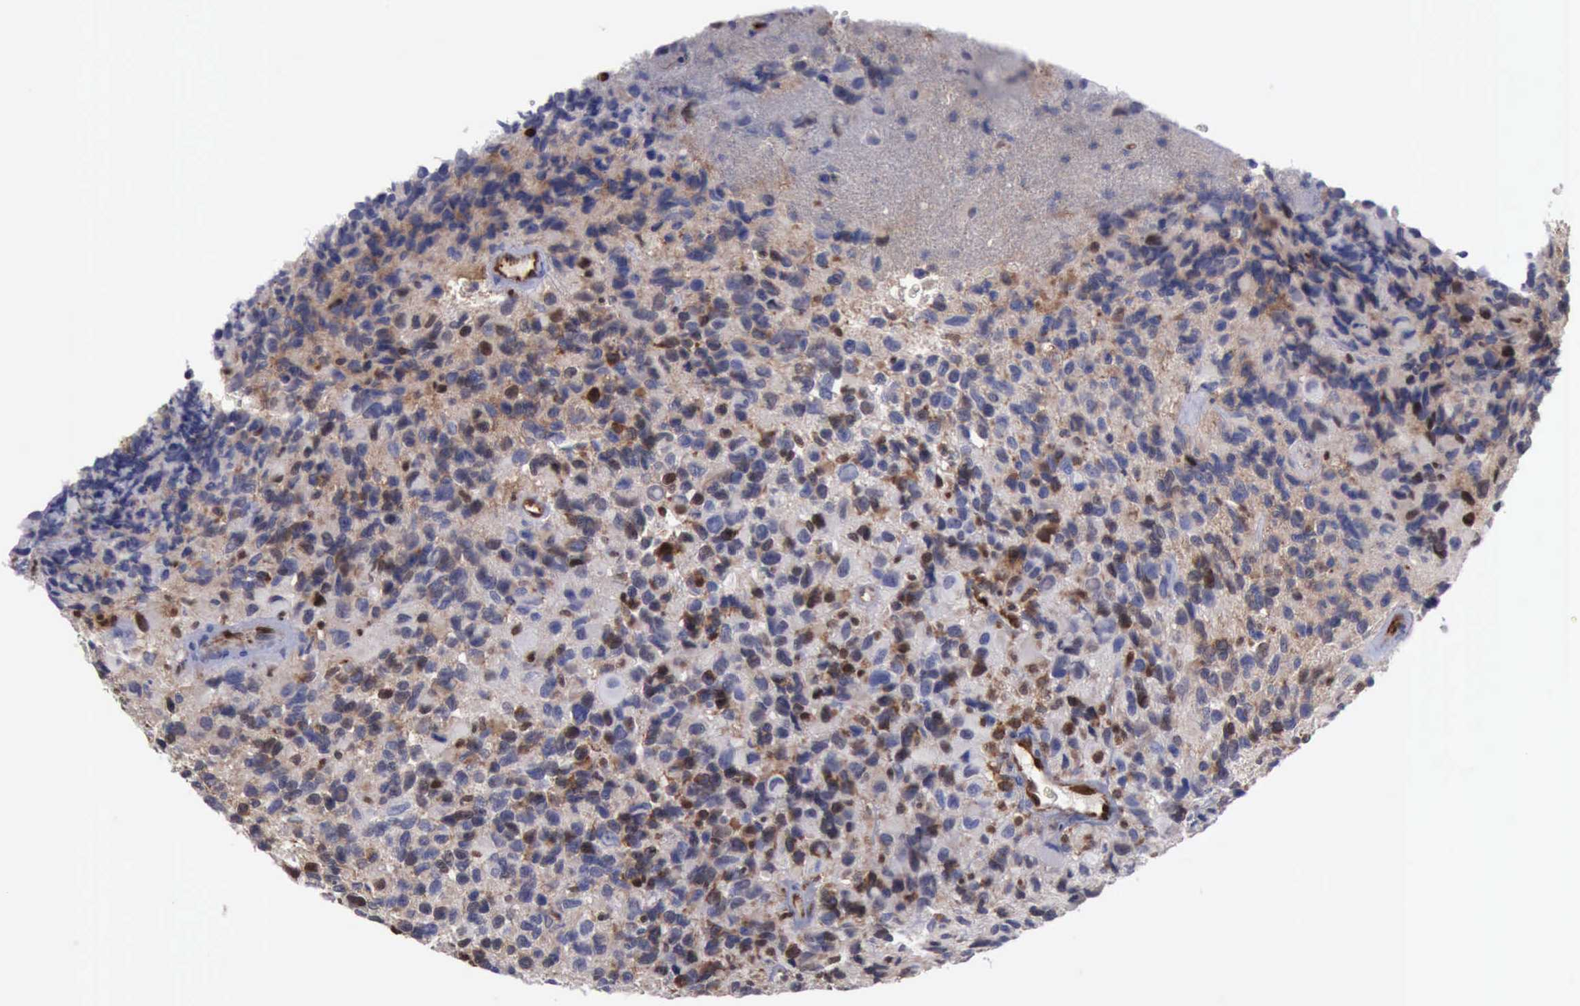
{"staining": {"intensity": "weak", "quantity": "25%-75%", "location": "cytoplasmic/membranous"}, "tissue": "glioma", "cell_type": "Tumor cells", "image_type": "cancer", "snomed": [{"axis": "morphology", "description": "Glioma, malignant, High grade"}, {"axis": "topography", "description": "Brain"}], "caption": "An immunohistochemistry image of neoplastic tissue is shown. Protein staining in brown shows weak cytoplasmic/membranous positivity in glioma within tumor cells.", "gene": "PDCD4", "patient": {"sex": "male", "age": 77}}